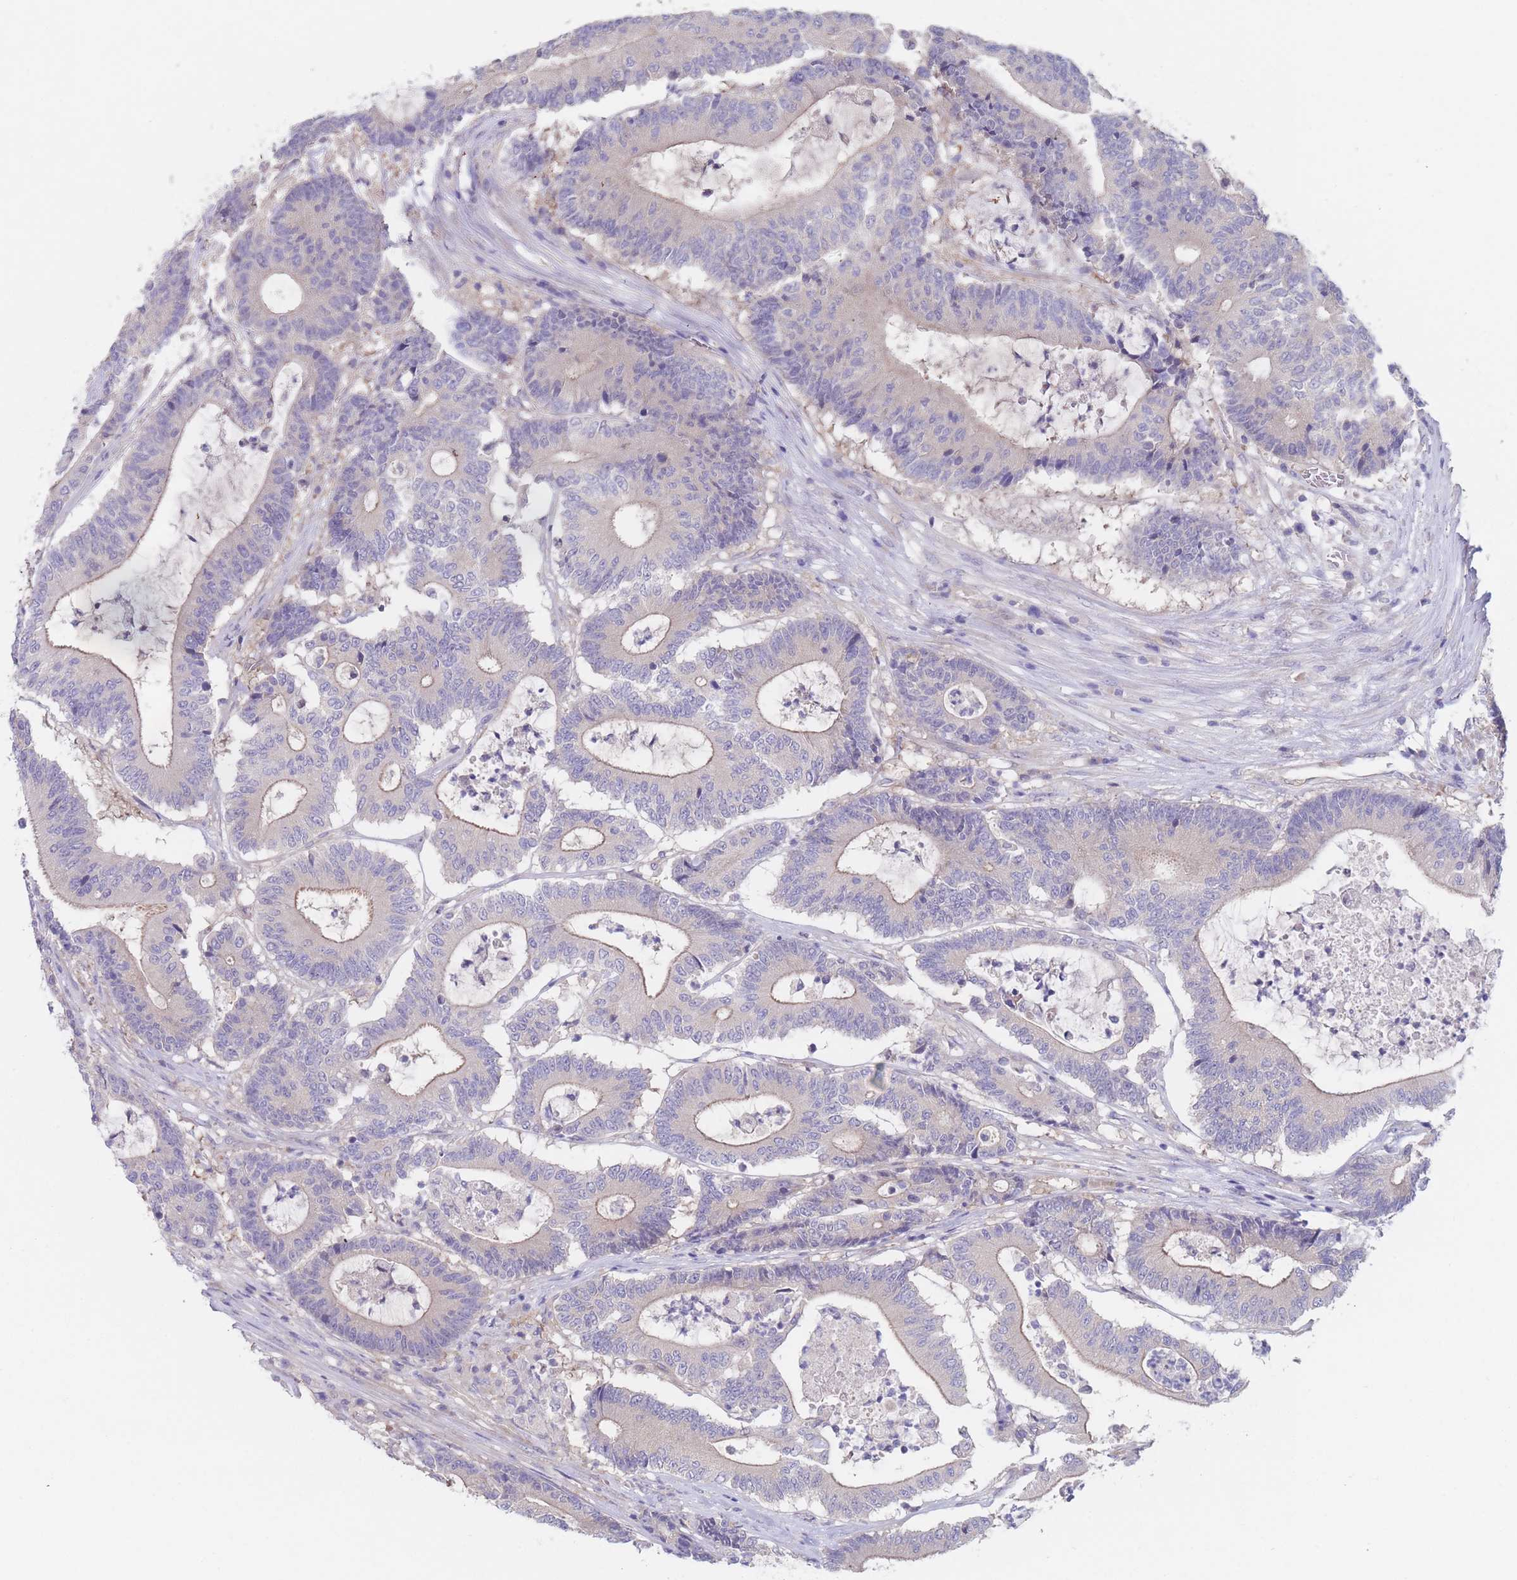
{"staining": {"intensity": "weak", "quantity": "<25%", "location": "cytoplasmic/membranous"}, "tissue": "colorectal cancer", "cell_type": "Tumor cells", "image_type": "cancer", "snomed": [{"axis": "morphology", "description": "Adenocarcinoma, NOS"}, {"axis": "topography", "description": "Colon"}], "caption": "Protein analysis of colorectal cancer exhibits no significant staining in tumor cells.", "gene": "ZNF281", "patient": {"sex": "female", "age": 84}}